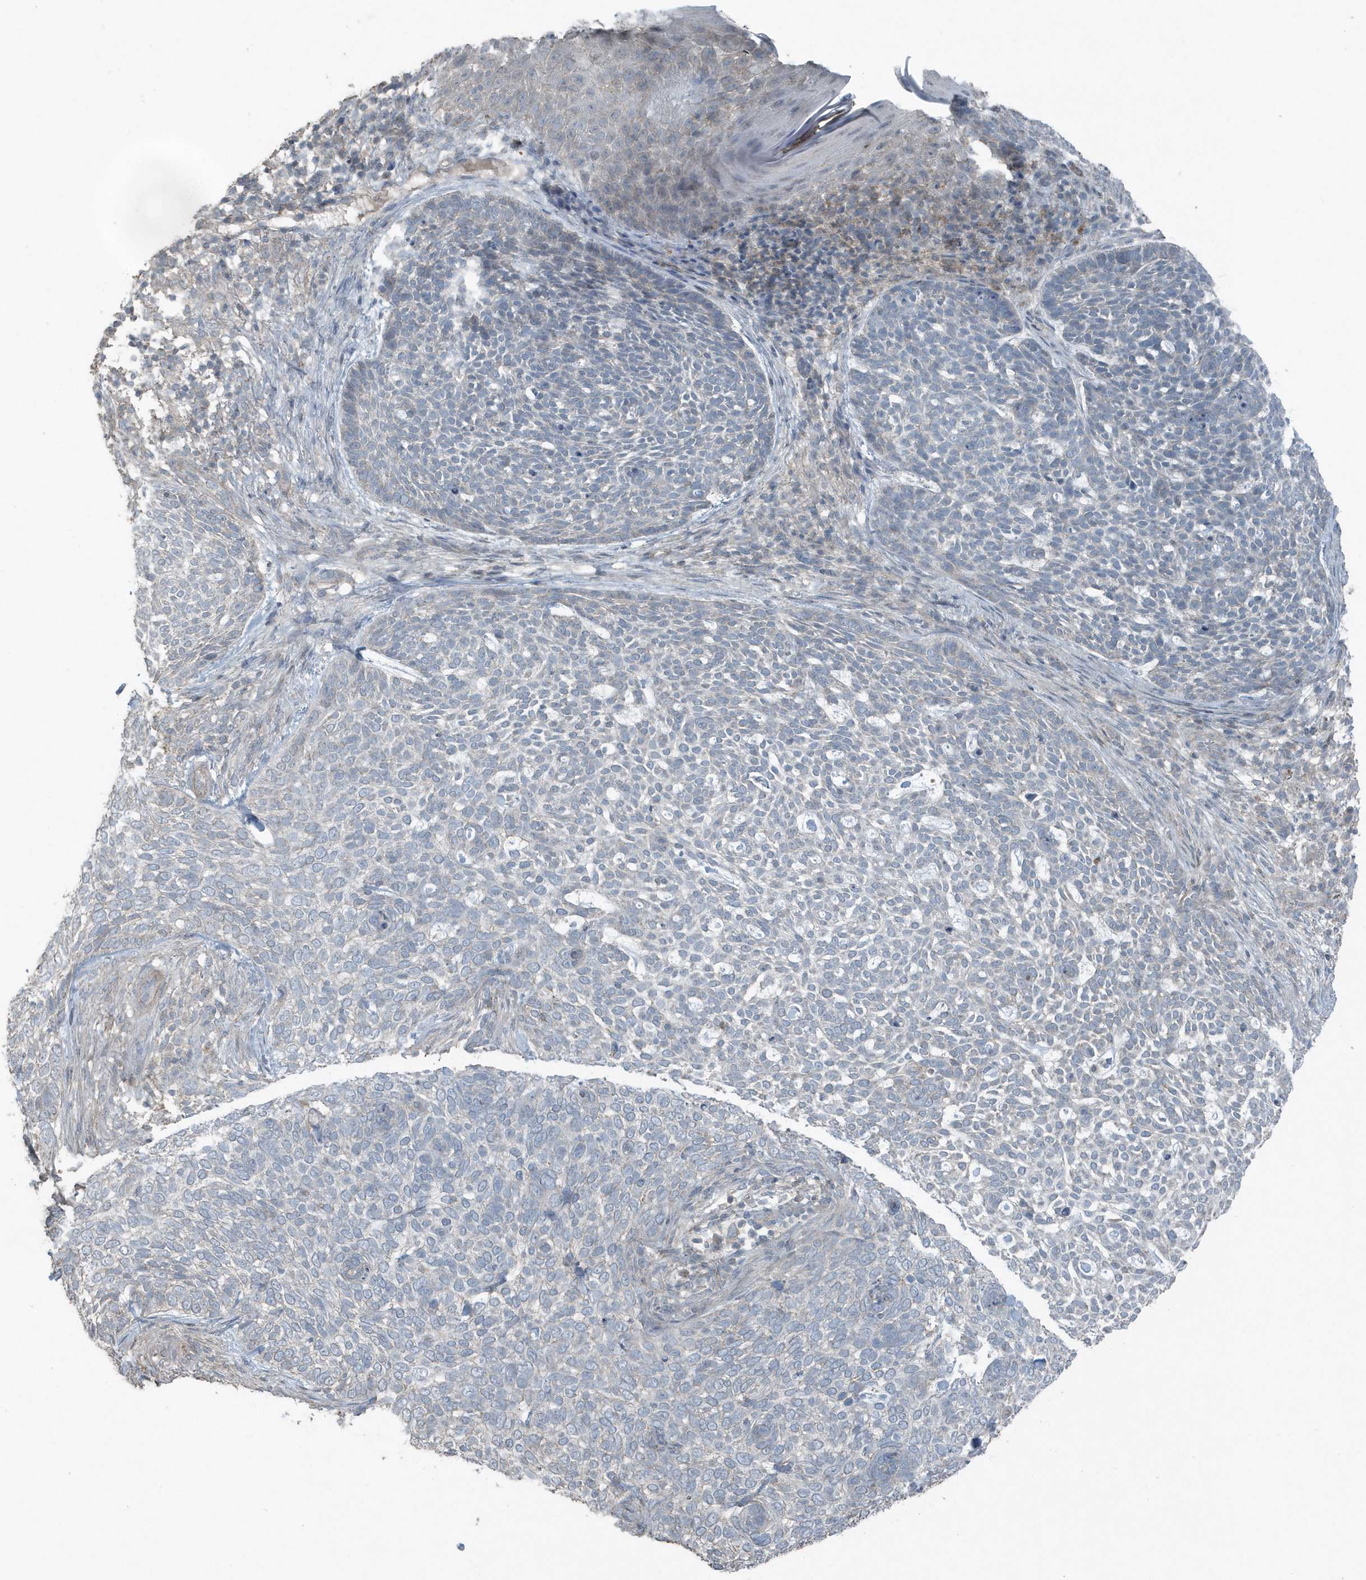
{"staining": {"intensity": "negative", "quantity": "none", "location": "none"}, "tissue": "skin cancer", "cell_type": "Tumor cells", "image_type": "cancer", "snomed": [{"axis": "morphology", "description": "Basal cell carcinoma"}, {"axis": "topography", "description": "Skin"}], "caption": "Immunohistochemistry image of neoplastic tissue: skin basal cell carcinoma stained with DAB (3,3'-diaminobenzidine) demonstrates no significant protein expression in tumor cells.", "gene": "ACTC1", "patient": {"sex": "female", "age": 64}}